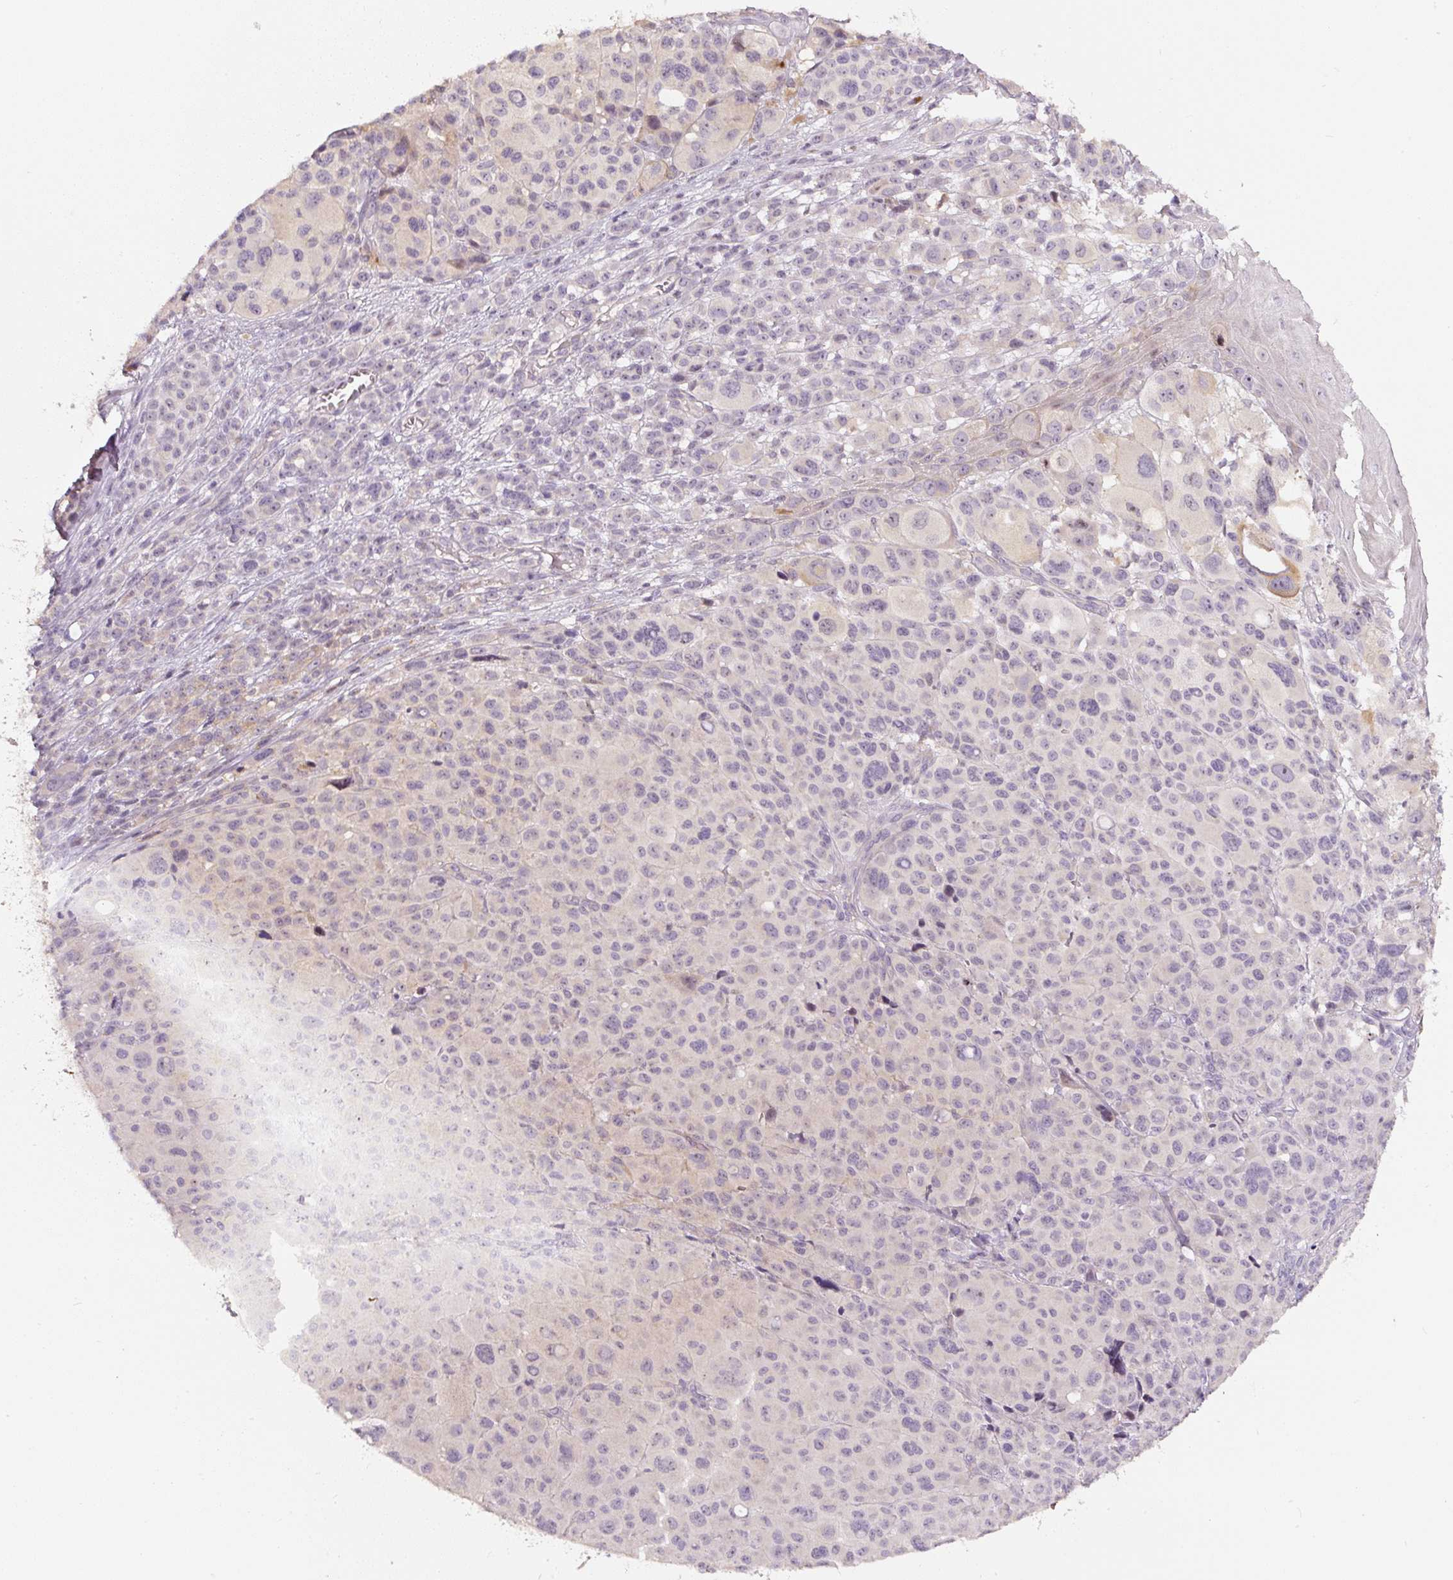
{"staining": {"intensity": "negative", "quantity": "none", "location": "none"}, "tissue": "melanoma", "cell_type": "Tumor cells", "image_type": "cancer", "snomed": [{"axis": "morphology", "description": "Malignant melanoma, NOS"}, {"axis": "topography", "description": "Skin"}], "caption": "This photomicrograph is of melanoma stained with immunohistochemistry to label a protein in brown with the nuclei are counter-stained blue. There is no expression in tumor cells. The staining is performed using DAB brown chromogen with nuclei counter-stained in using hematoxylin.", "gene": "PWWP3B", "patient": {"sex": "female", "age": 74}}